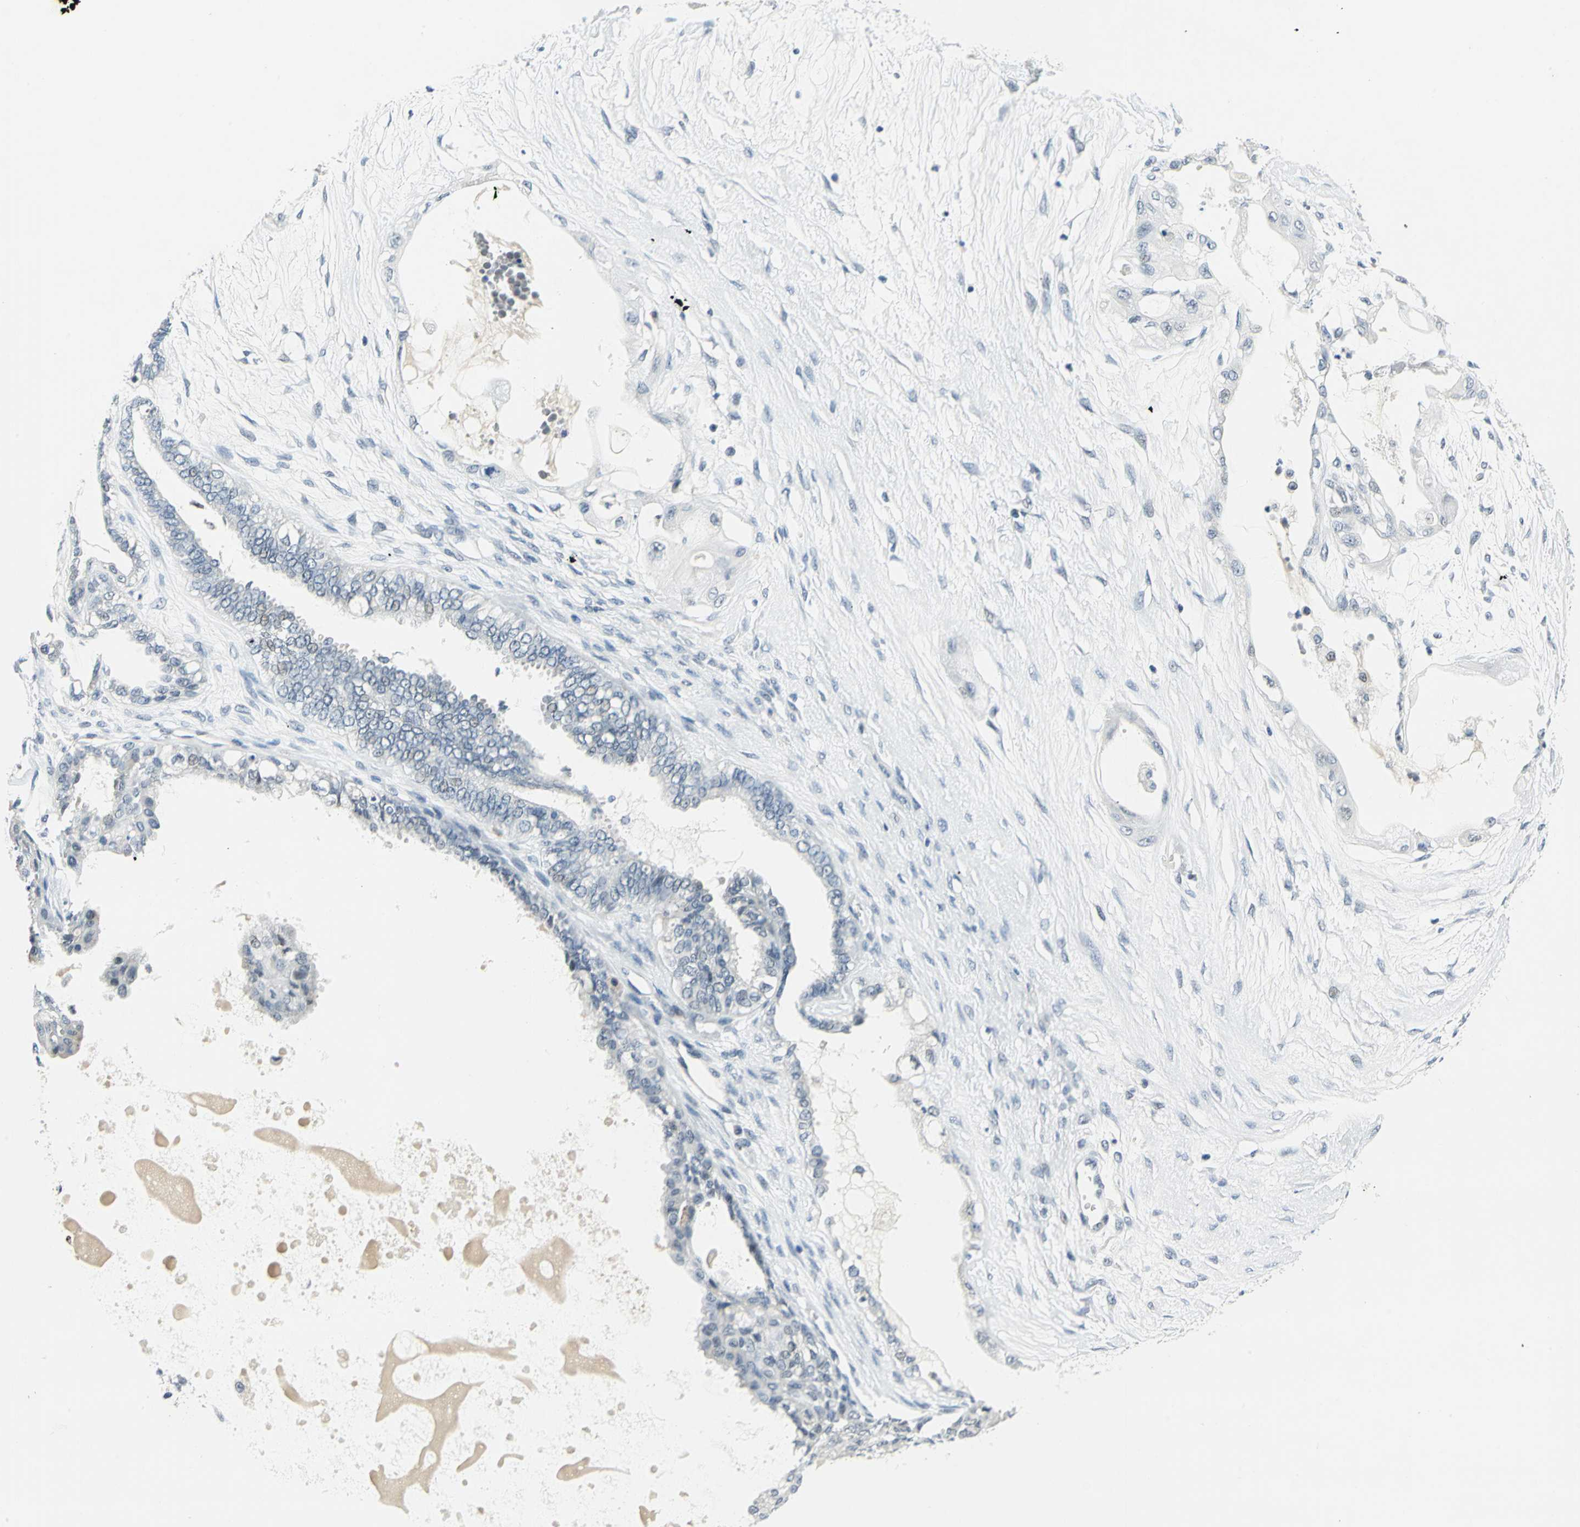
{"staining": {"intensity": "negative", "quantity": "none", "location": "none"}, "tissue": "ovarian cancer", "cell_type": "Tumor cells", "image_type": "cancer", "snomed": [{"axis": "morphology", "description": "Carcinoma, NOS"}, {"axis": "morphology", "description": "Carcinoma, endometroid"}, {"axis": "topography", "description": "Ovary"}], "caption": "A photomicrograph of ovarian cancer (carcinoma) stained for a protein reveals no brown staining in tumor cells.", "gene": "RAD17", "patient": {"sex": "female", "age": 50}}